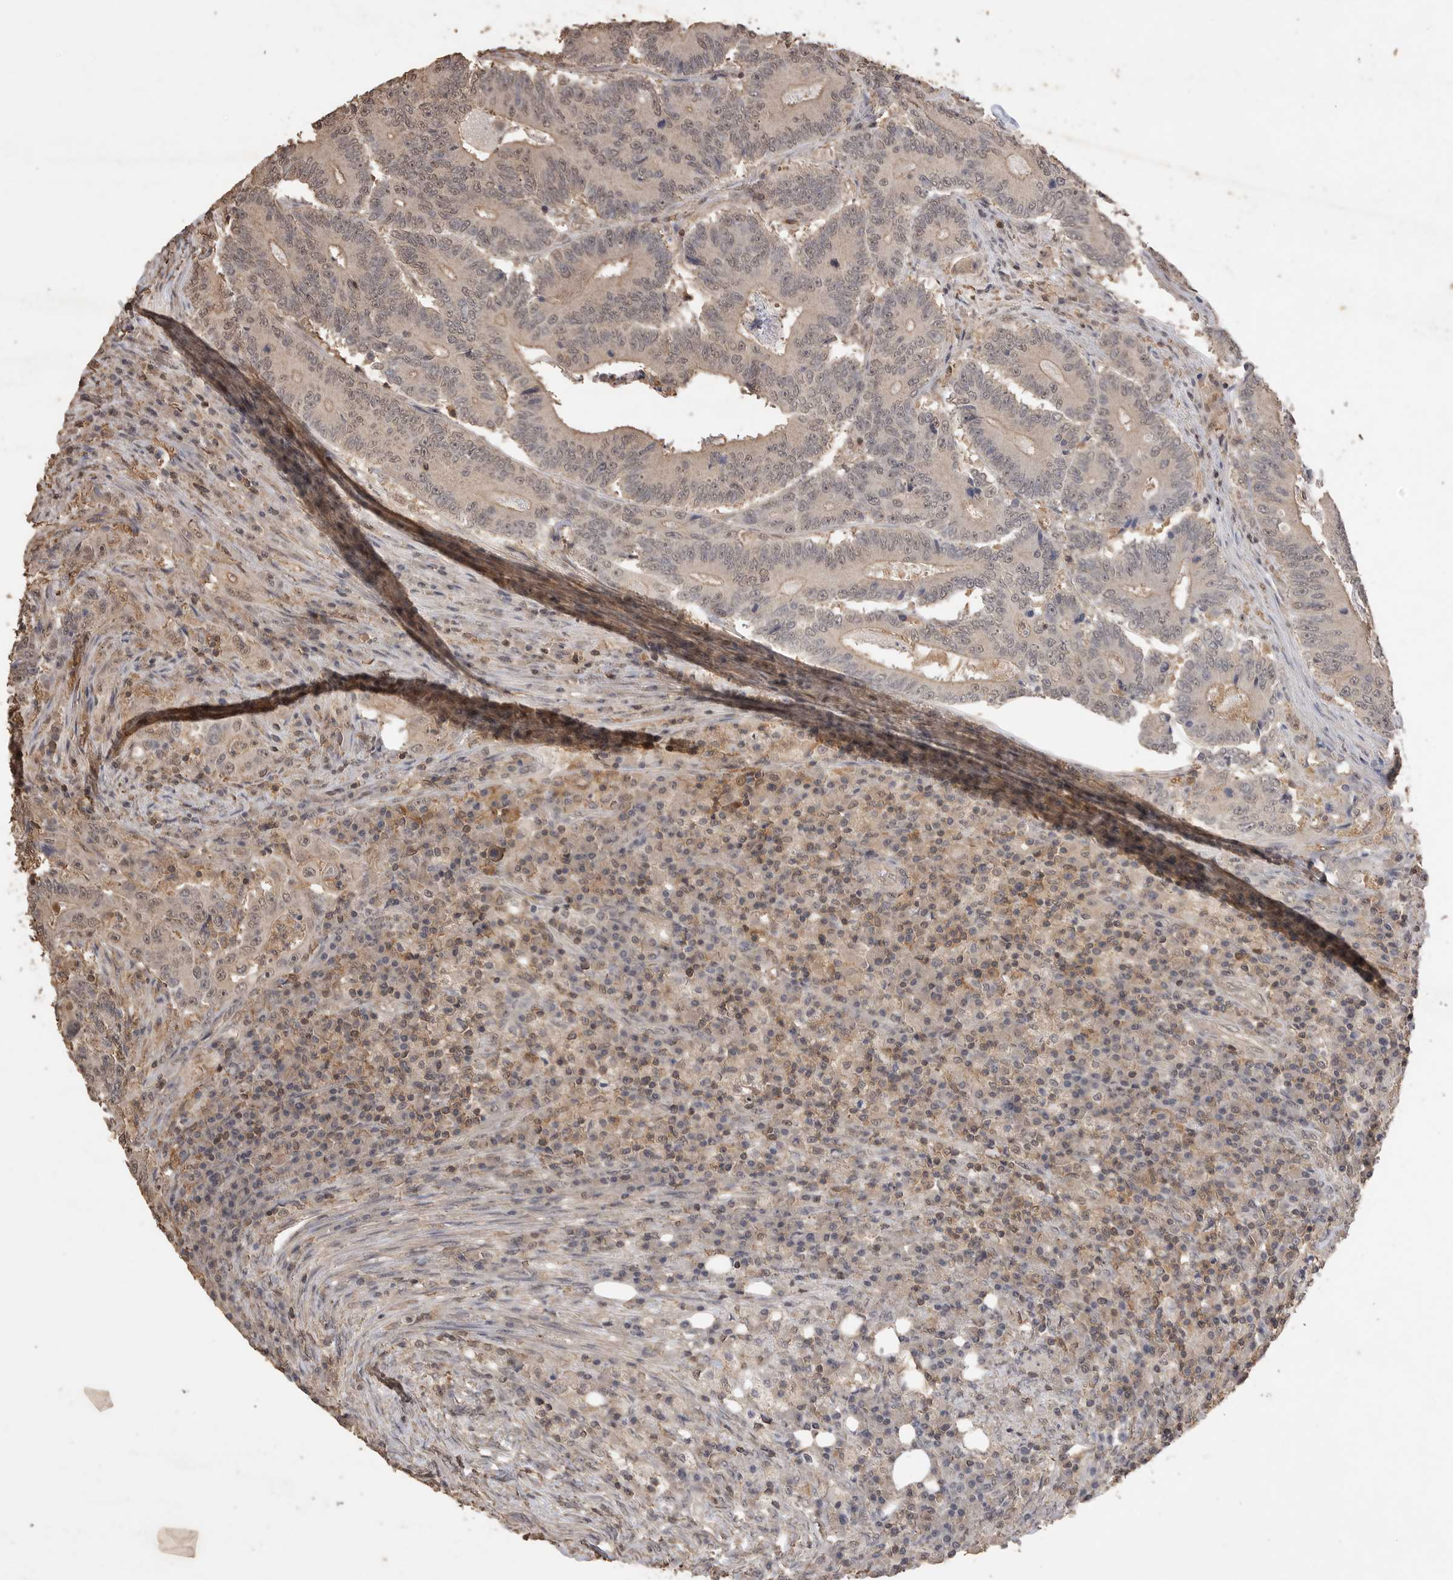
{"staining": {"intensity": "weak", "quantity": ">75%", "location": "cytoplasmic/membranous,nuclear"}, "tissue": "colorectal cancer", "cell_type": "Tumor cells", "image_type": "cancer", "snomed": [{"axis": "morphology", "description": "Adenocarcinoma, NOS"}, {"axis": "topography", "description": "Colon"}], "caption": "Protein expression analysis of human colorectal adenocarcinoma reveals weak cytoplasmic/membranous and nuclear positivity in approximately >75% of tumor cells.", "gene": "MAP2K1", "patient": {"sex": "male", "age": 83}}